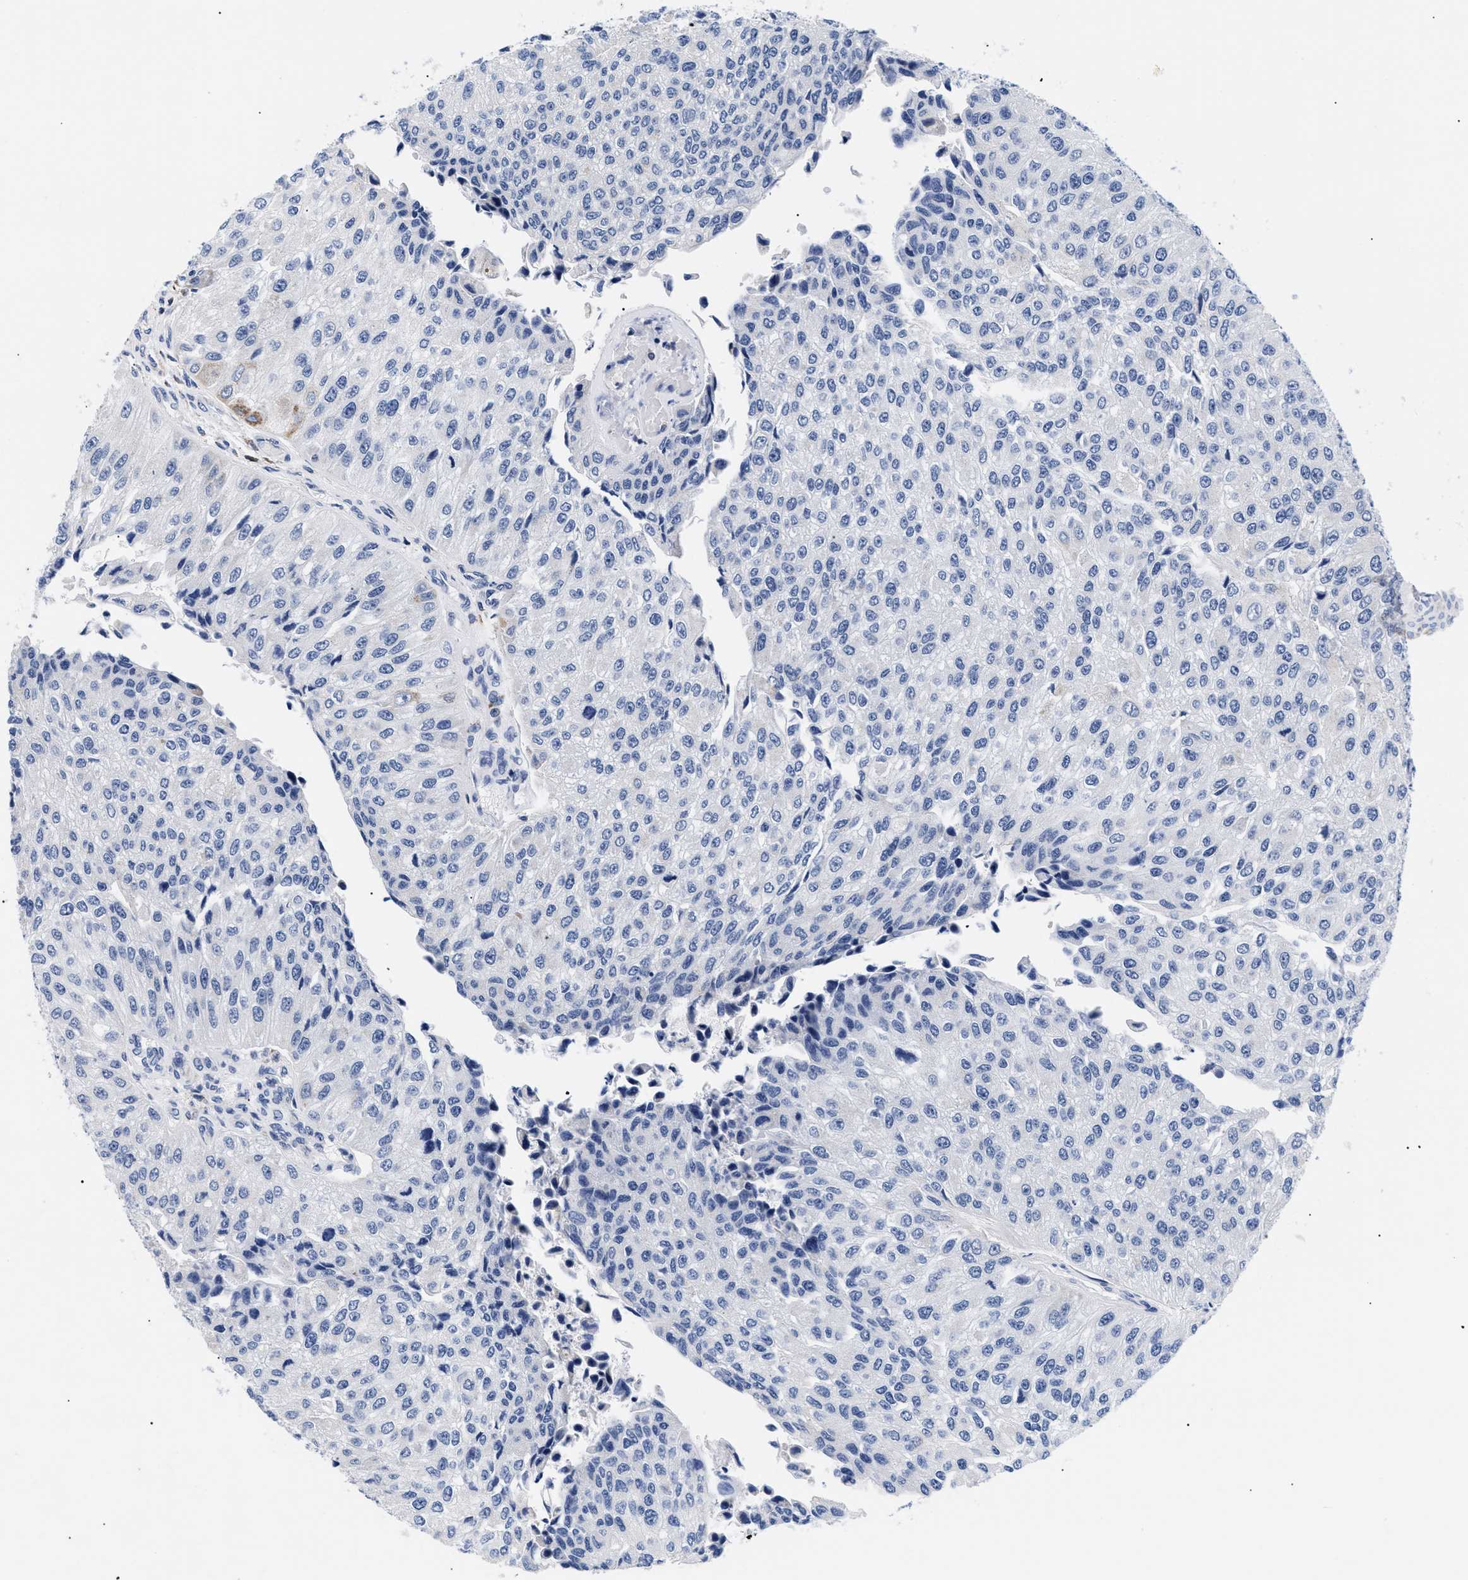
{"staining": {"intensity": "negative", "quantity": "none", "location": "none"}, "tissue": "urothelial cancer", "cell_type": "Tumor cells", "image_type": "cancer", "snomed": [{"axis": "morphology", "description": "Urothelial carcinoma, High grade"}, {"axis": "topography", "description": "Kidney"}, {"axis": "topography", "description": "Urinary bladder"}], "caption": "Image shows no protein expression in tumor cells of urothelial cancer tissue.", "gene": "GPR149", "patient": {"sex": "male", "age": 77}}